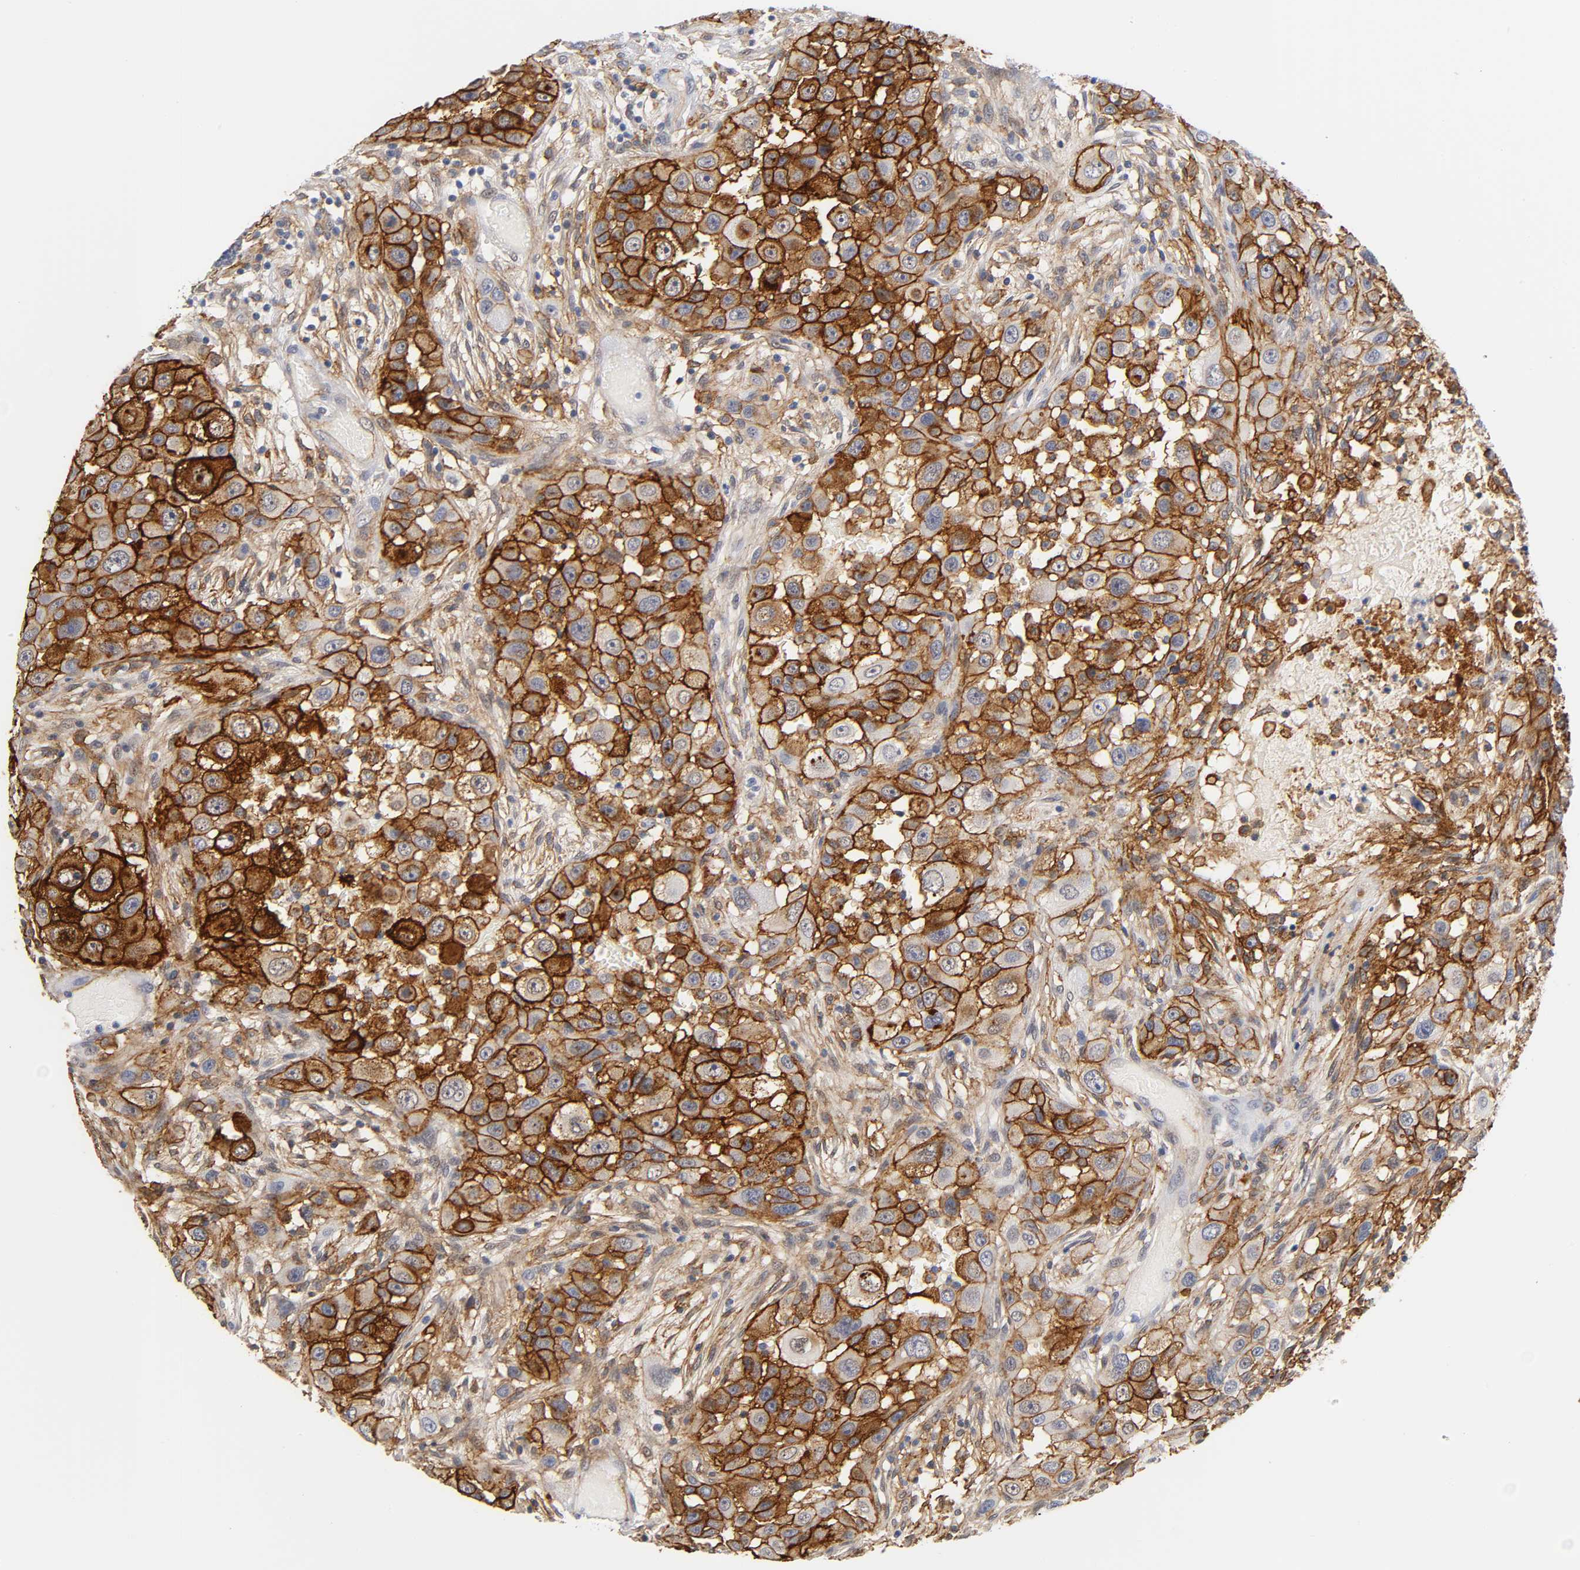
{"staining": {"intensity": "strong", "quantity": ">75%", "location": "cytoplasmic/membranous"}, "tissue": "head and neck cancer", "cell_type": "Tumor cells", "image_type": "cancer", "snomed": [{"axis": "morphology", "description": "Carcinoma, NOS"}, {"axis": "topography", "description": "Head-Neck"}], "caption": "A brown stain shows strong cytoplasmic/membranous expression of a protein in head and neck carcinoma tumor cells.", "gene": "ICAM1", "patient": {"sex": "male", "age": 87}}